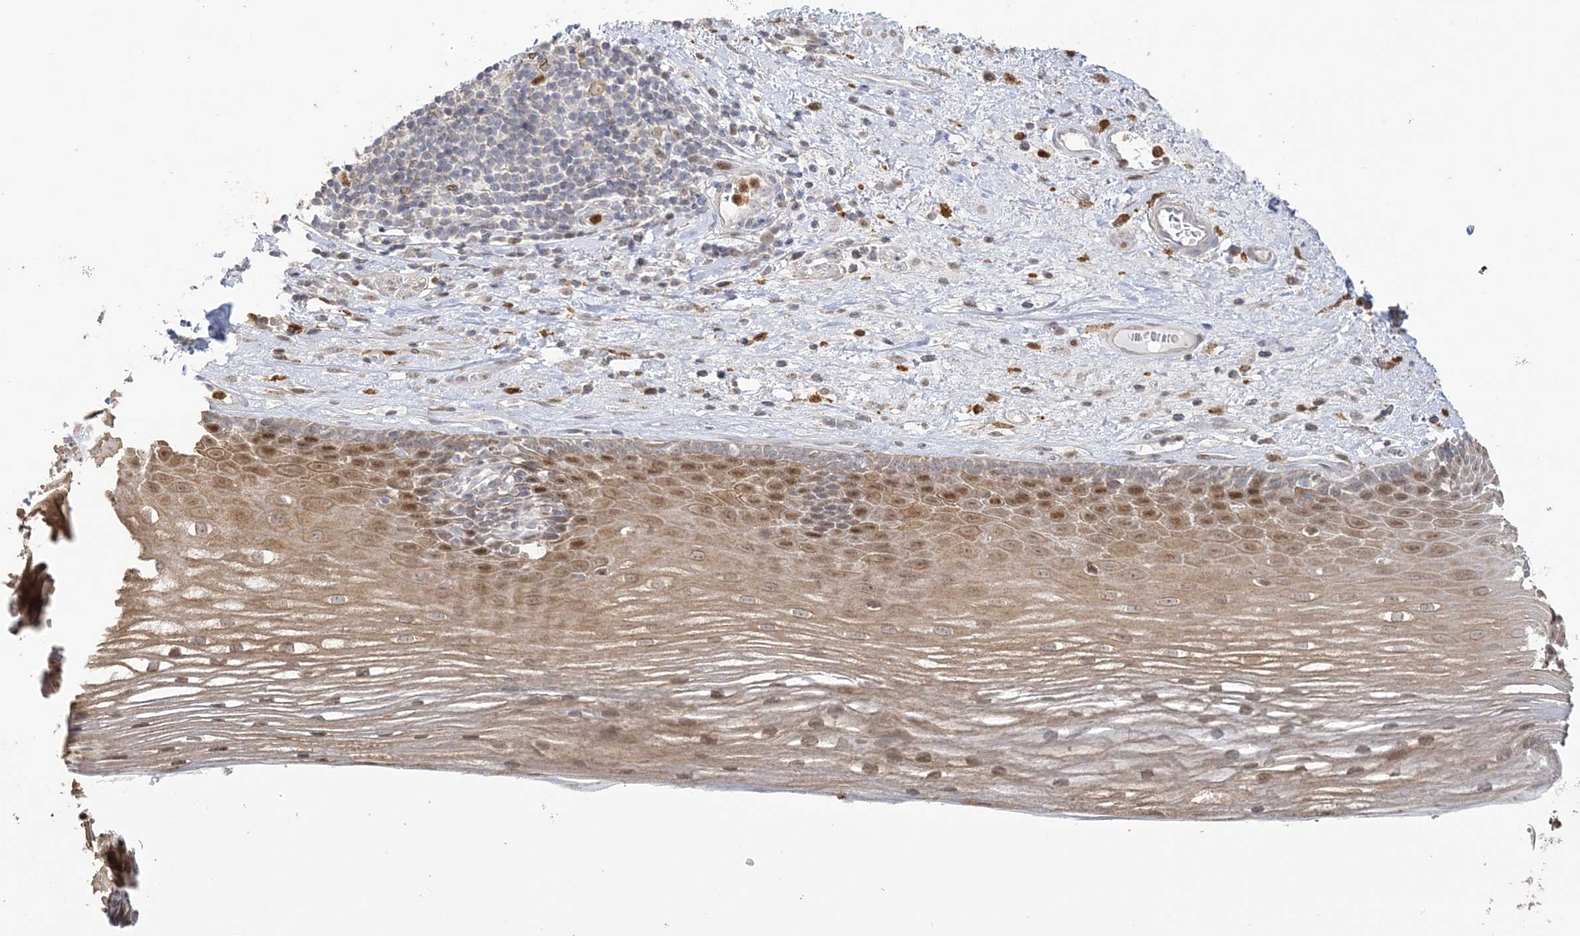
{"staining": {"intensity": "moderate", "quantity": ">75%", "location": "nuclear"}, "tissue": "esophagus", "cell_type": "Squamous epithelial cells", "image_type": "normal", "snomed": [{"axis": "morphology", "description": "Normal tissue, NOS"}, {"axis": "topography", "description": "Esophagus"}], "caption": "DAB (3,3'-diaminobenzidine) immunohistochemical staining of unremarkable esophagus shows moderate nuclear protein positivity in approximately >75% of squamous epithelial cells. (DAB IHC, brown staining for protein, blue staining for nuclei).", "gene": "NAF1", "patient": {"sex": "male", "age": 62}}